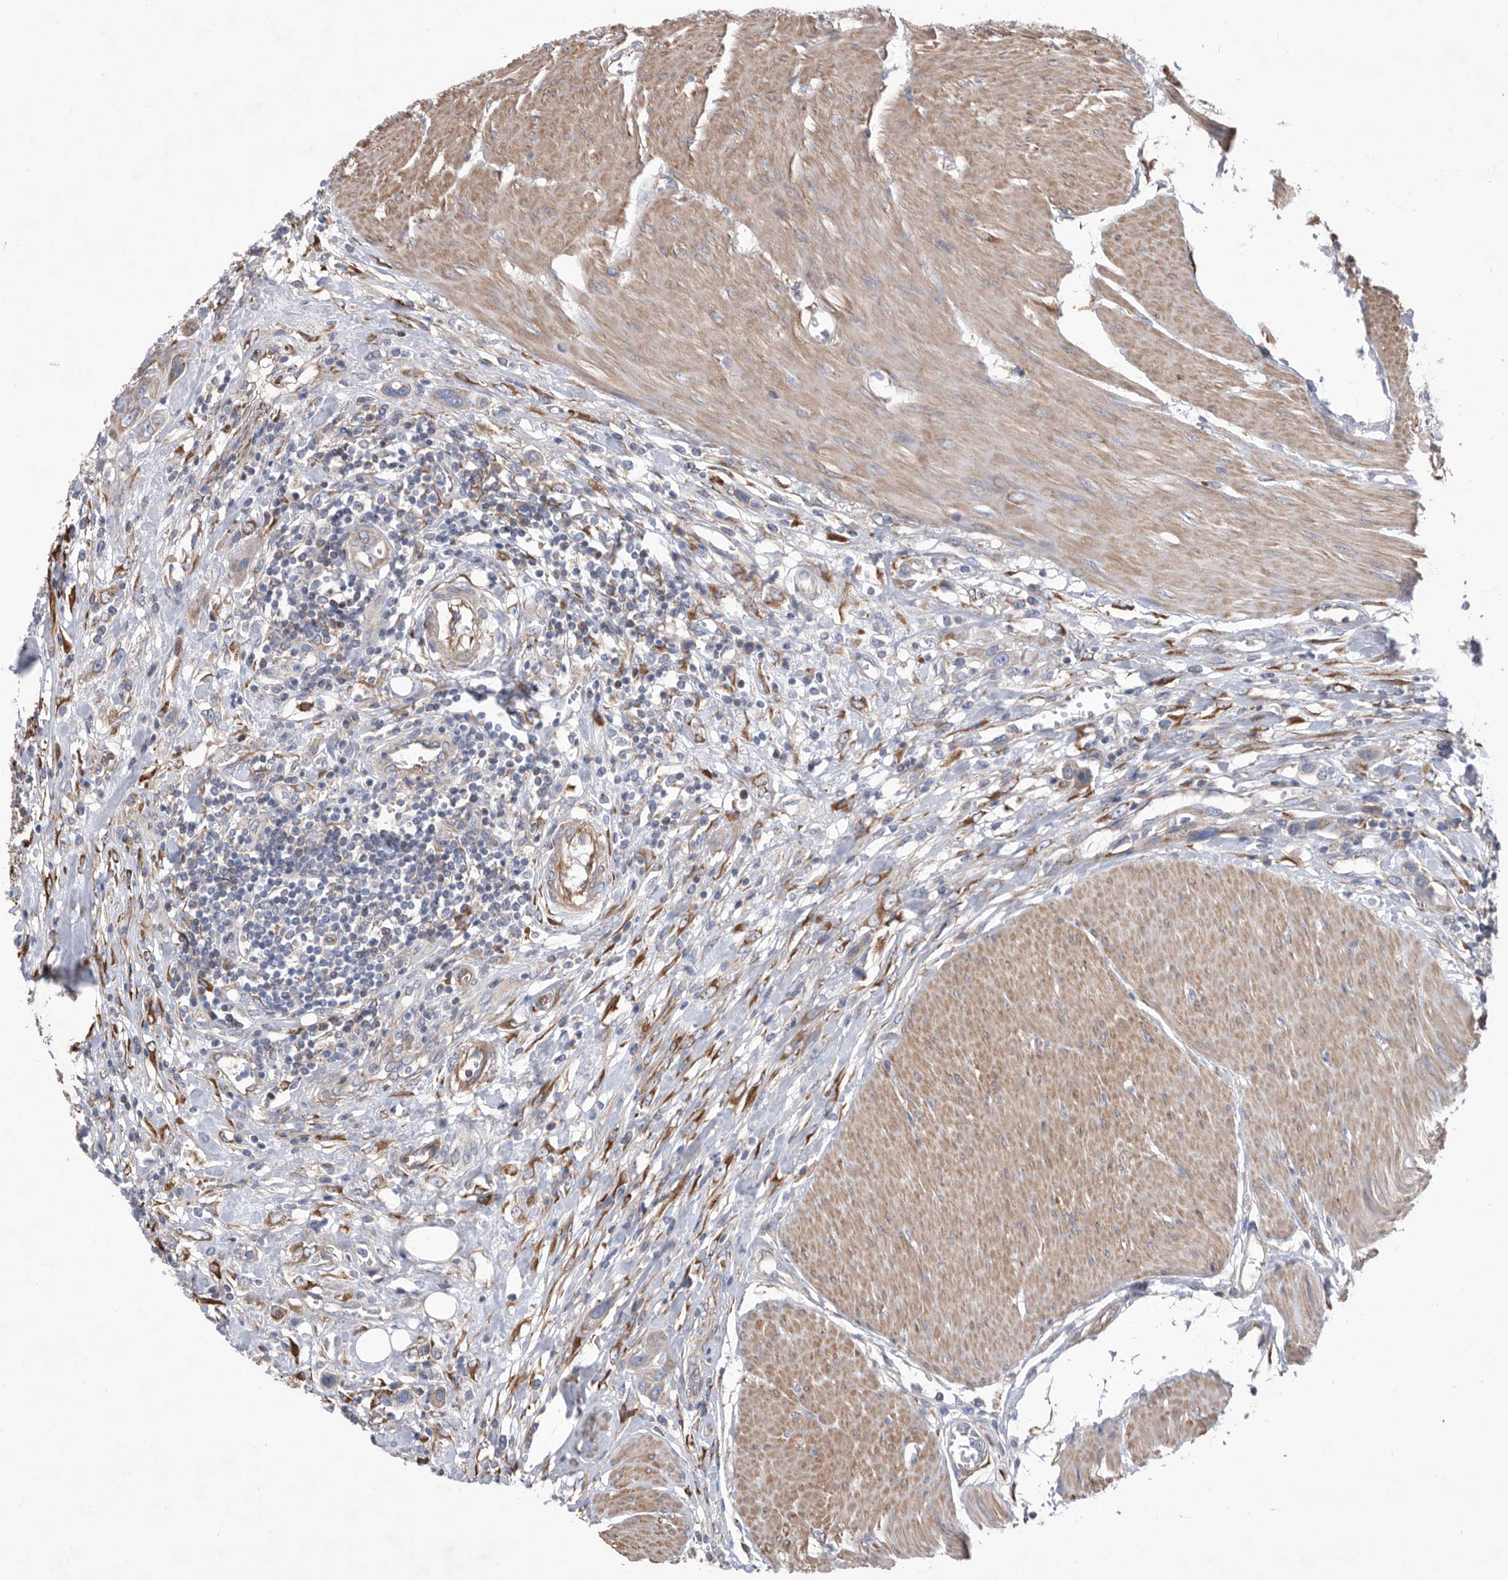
{"staining": {"intensity": "negative", "quantity": "none", "location": "none"}, "tissue": "urothelial cancer", "cell_type": "Tumor cells", "image_type": "cancer", "snomed": [{"axis": "morphology", "description": "Urothelial carcinoma, High grade"}, {"axis": "topography", "description": "Urinary bladder"}], "caption": "Tumor cells are negative for brown protein staining in urothelial carcinoma (high-grade).", "gene": "ATP13A3", "patient": {"sex": "male", "age": 50}}